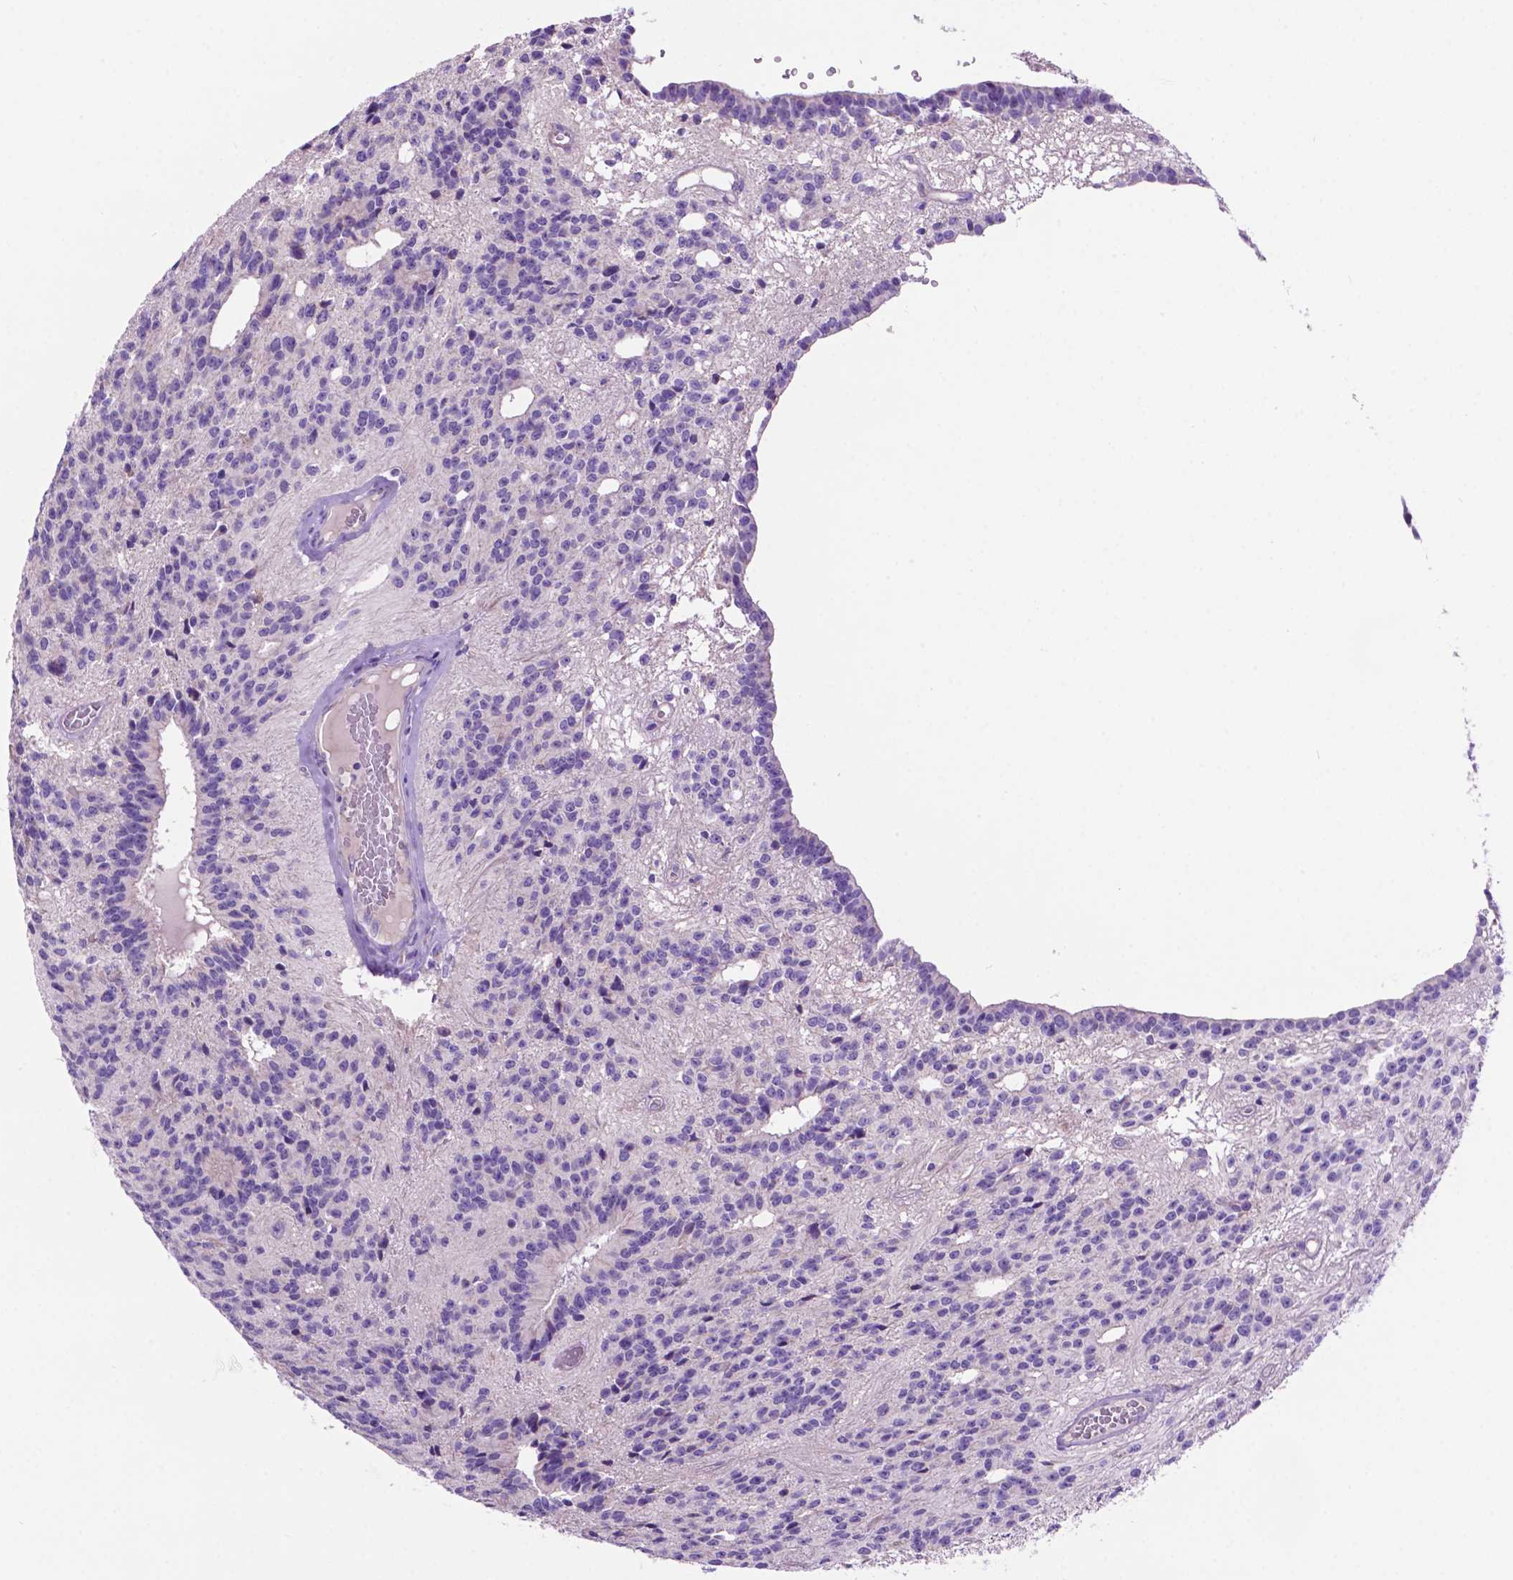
{"staining": {"intensity": "negative", "quantity": "none", "location": "none"}, "tissue": "glioma", "cell_type": "Tumor cells", "image_type": "cancer", "snomed": [{"axis": "morphology", "description": "Glioma, malignant, Low grade"}, {"axis": "topography", "description": "Brain"}], "caption": "Human glioma stained for a protein using IHC reveals no expression in tumor cells.", "gene": "PHYHIP", "patient": {"sex": "male", "age": 31}}